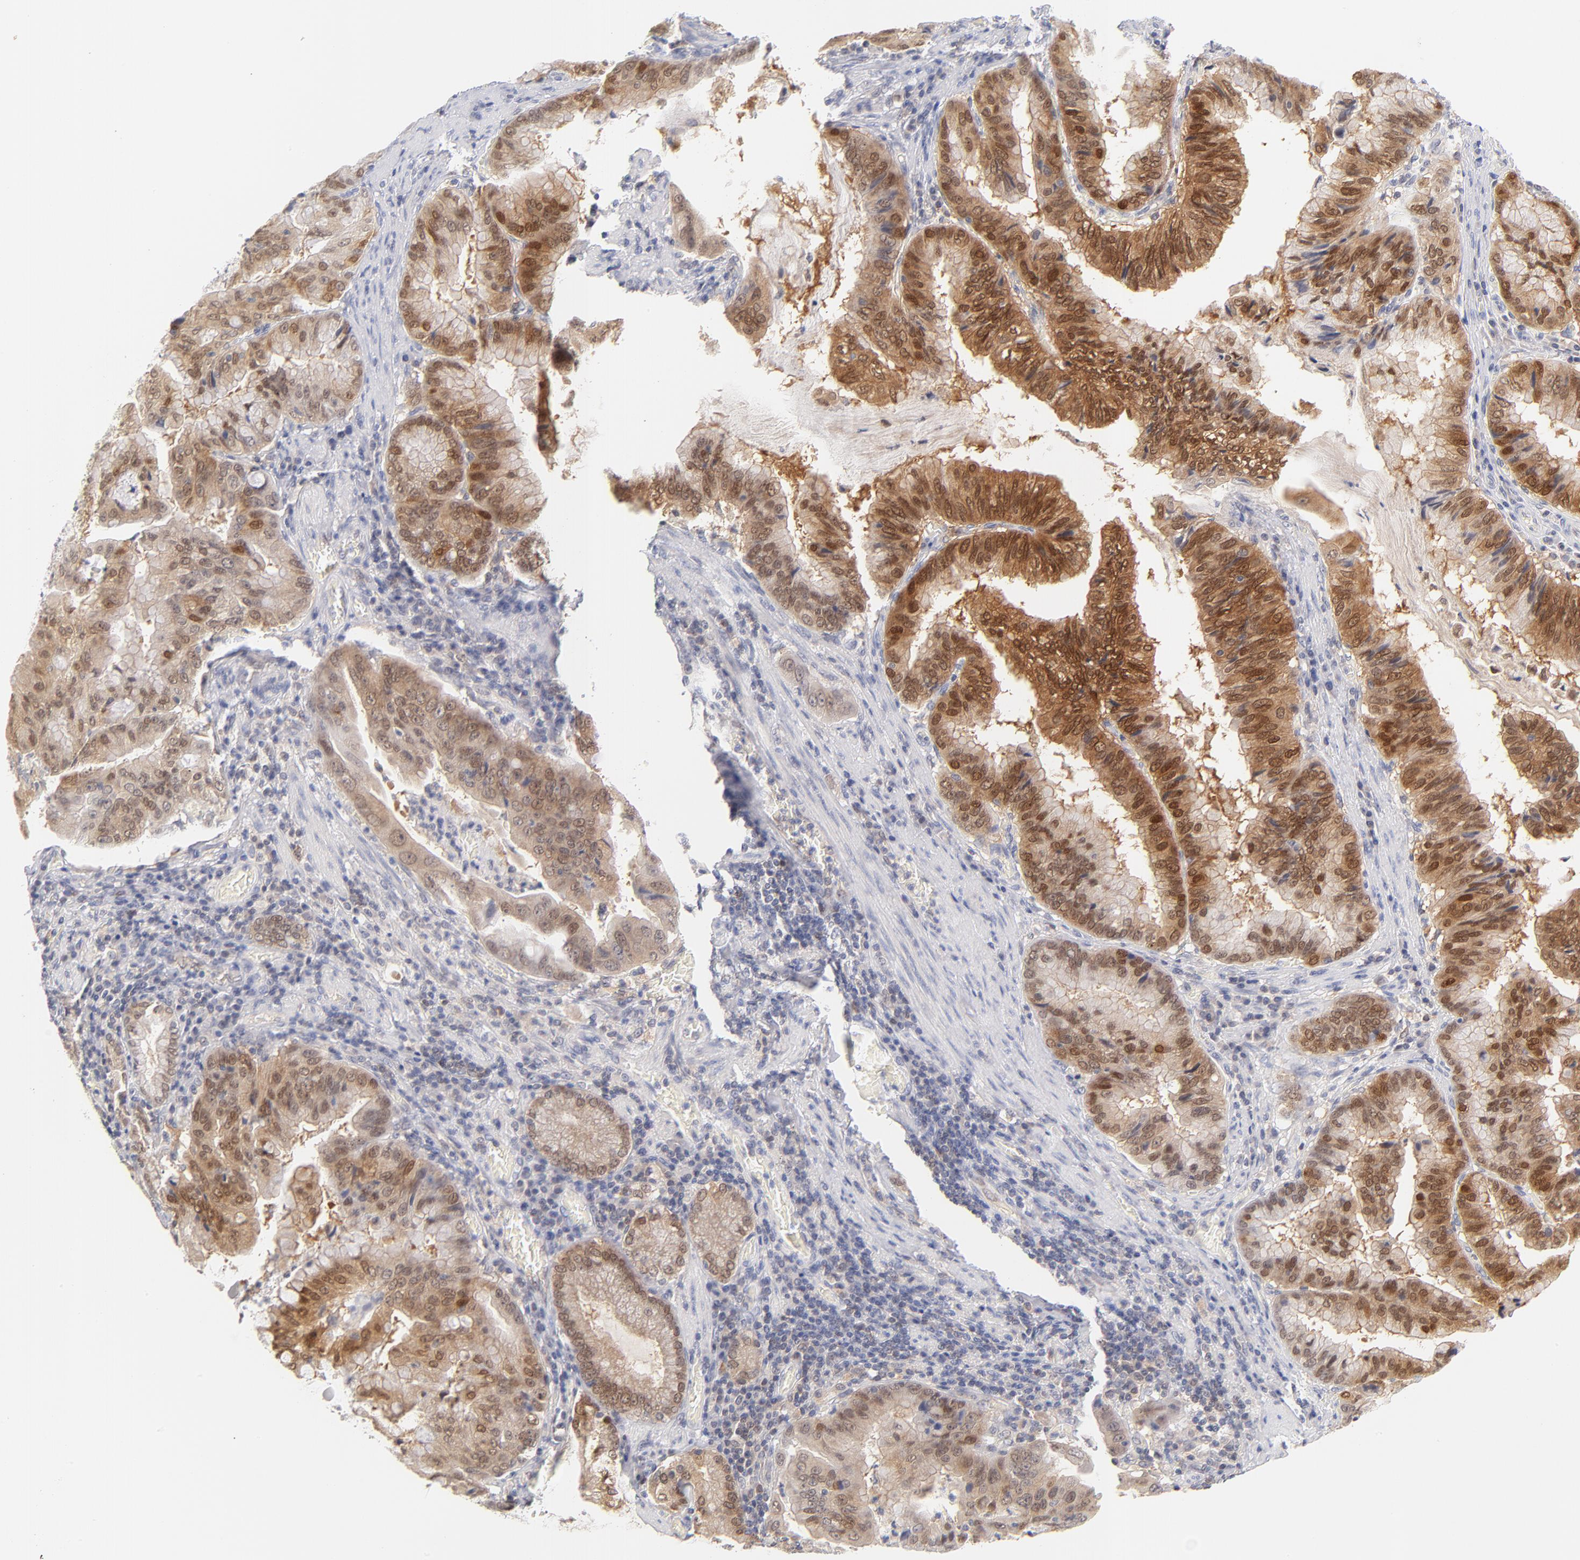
{"staining": {"intensity": "moderate", "quantity": ">75%", "location": "cytoplasmic/membranous,nuclear"}, "tissue": "stomach cancer", "cell_type": "Tumor cells", "image_type": "cancer", "snomed": [{"axis": "morphology", "description": "Adenocarcinoma, NOS"}, {"axis": "topography", "description": "Stomach, upper"}], "caption": "This is a histology image of immunohistochemistry (IHC) staining of adenocarcinoma (stomach), which shows moderate positivity in the cytoplasmic/membranous and nuclear of tumor cells.", "gene": "CASP6", "patient": {"sex": "male", "age": 80}}